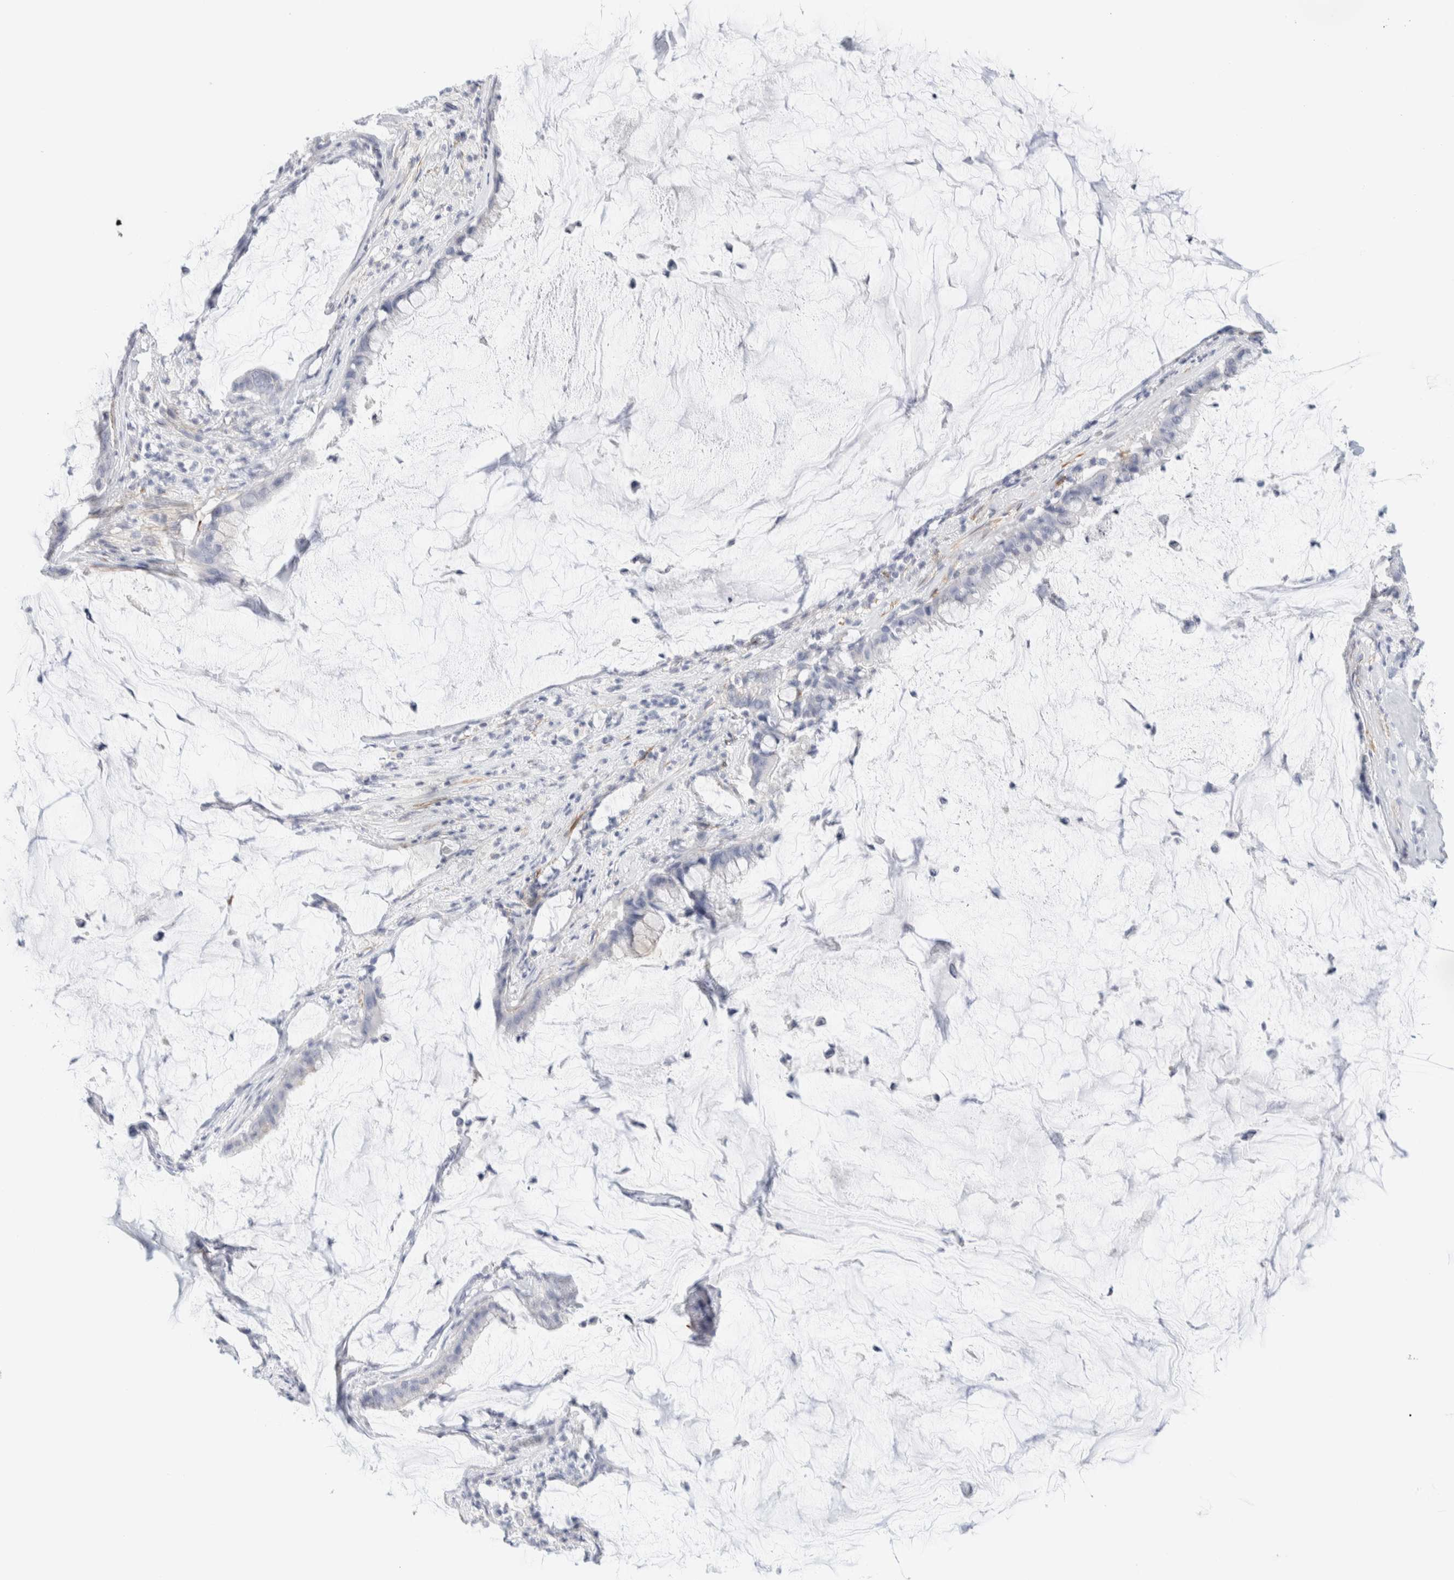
{"staining": {"intensity": "negative", "quantity": "none", "location": "none"}, "tissue": "pancreatic cancer", "cell_type": "Tumor cells", "image_type": "cancer", "snomed": [{"axis": "morphology", "description": "Adenocarcinoma, NOS"}, {"axis": "topography", "description": "Pancreas"}], "caption": "IHC image of pancreatic cancer (adenocarcinoma) stained for a protein (brown), which displays no staining in tumor cells. (DAB IHC with hematoxylin counter stain).", "gene": "AFMID", "patient": {"sex": "male", "age": 41}}